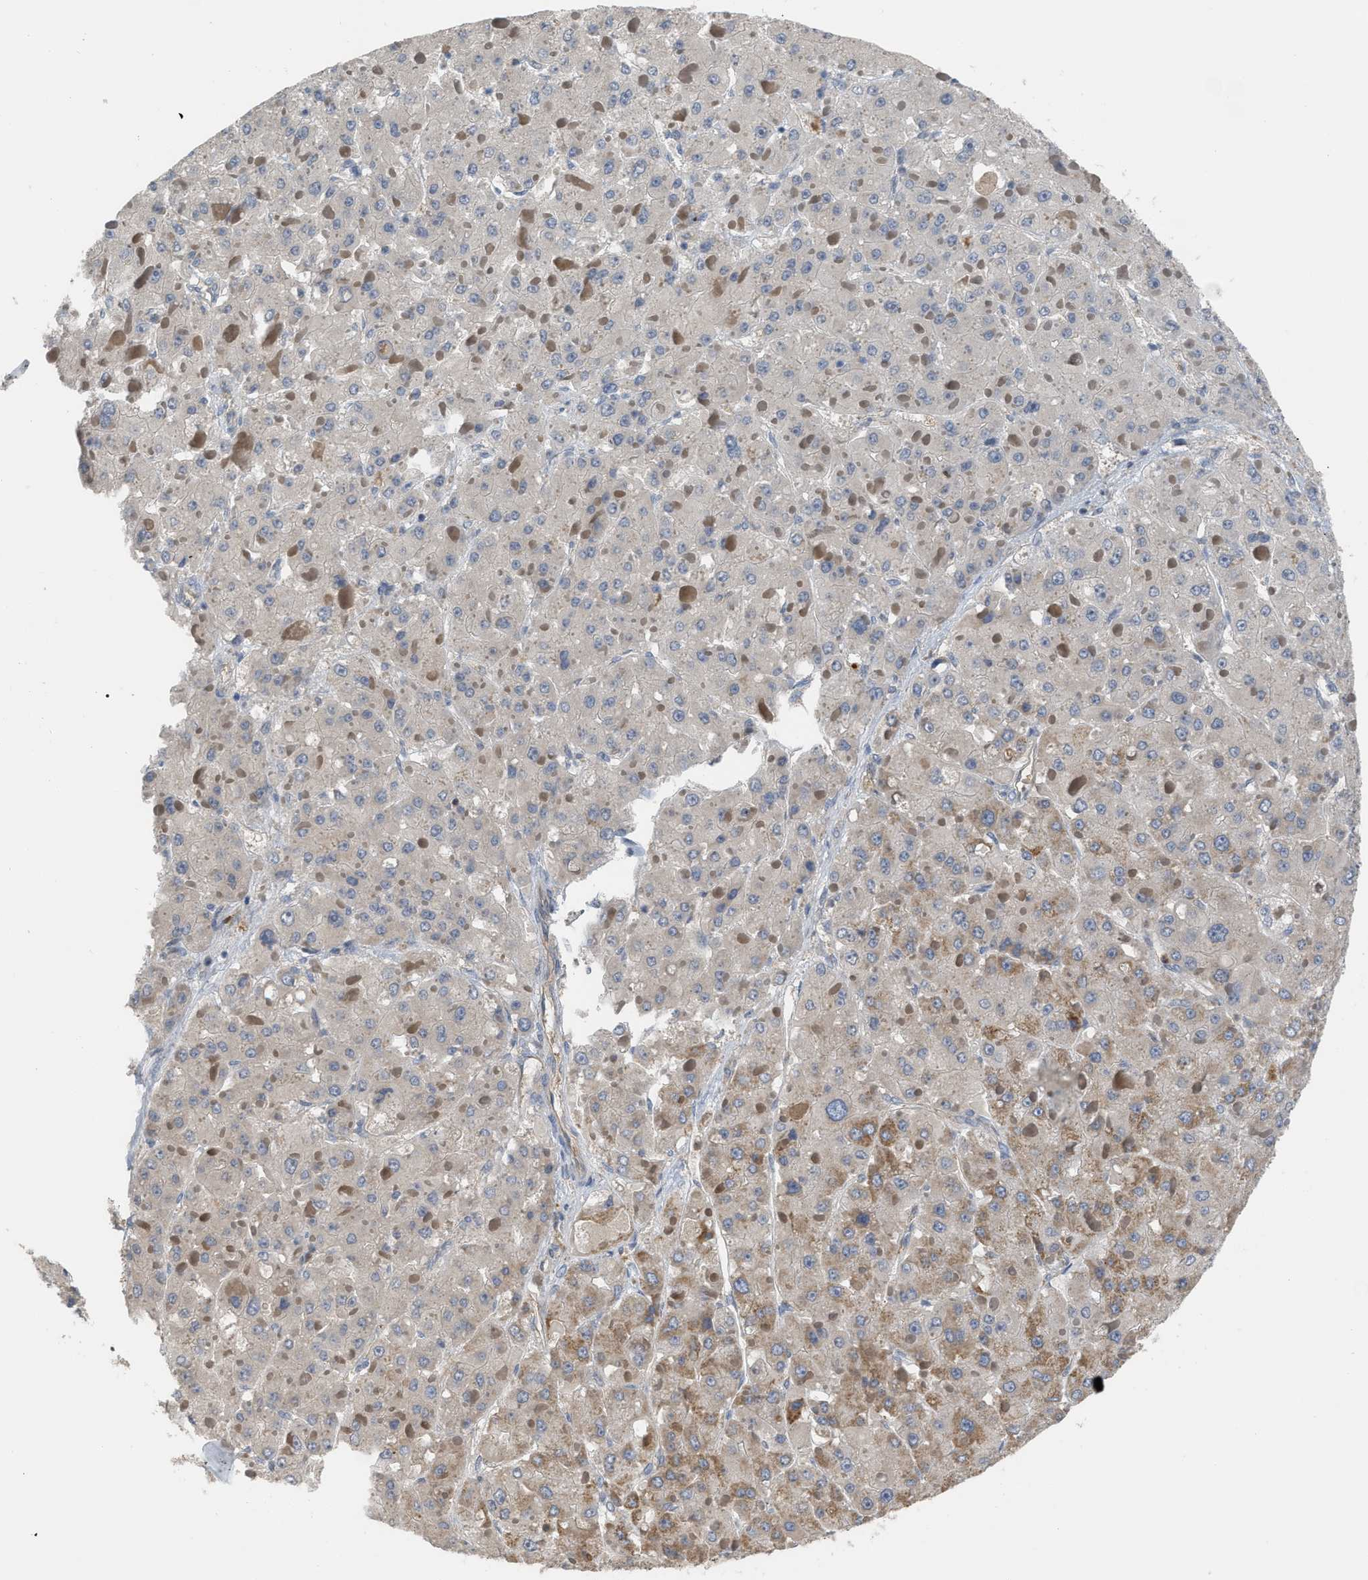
{"staining": {"intensity": "weak", "quantity": "<25%", "location": "cytoplasmic/membranous"}, "tissue": "liver cancer", "cell_type": "Tumor cells", "image_type": "cancer", "snomed": [{"axis": "morphology", "description": "Carcinoma, Hepatocellular, NOS"}, {"axis": "topography", "description": "Liver"}], "caption": "Human liver cancer stained for a protein using immunohistochemistry shows no expression in tumor cells.", "gene": "MTPN", "patient": {"sex": "female", "age": 73}}